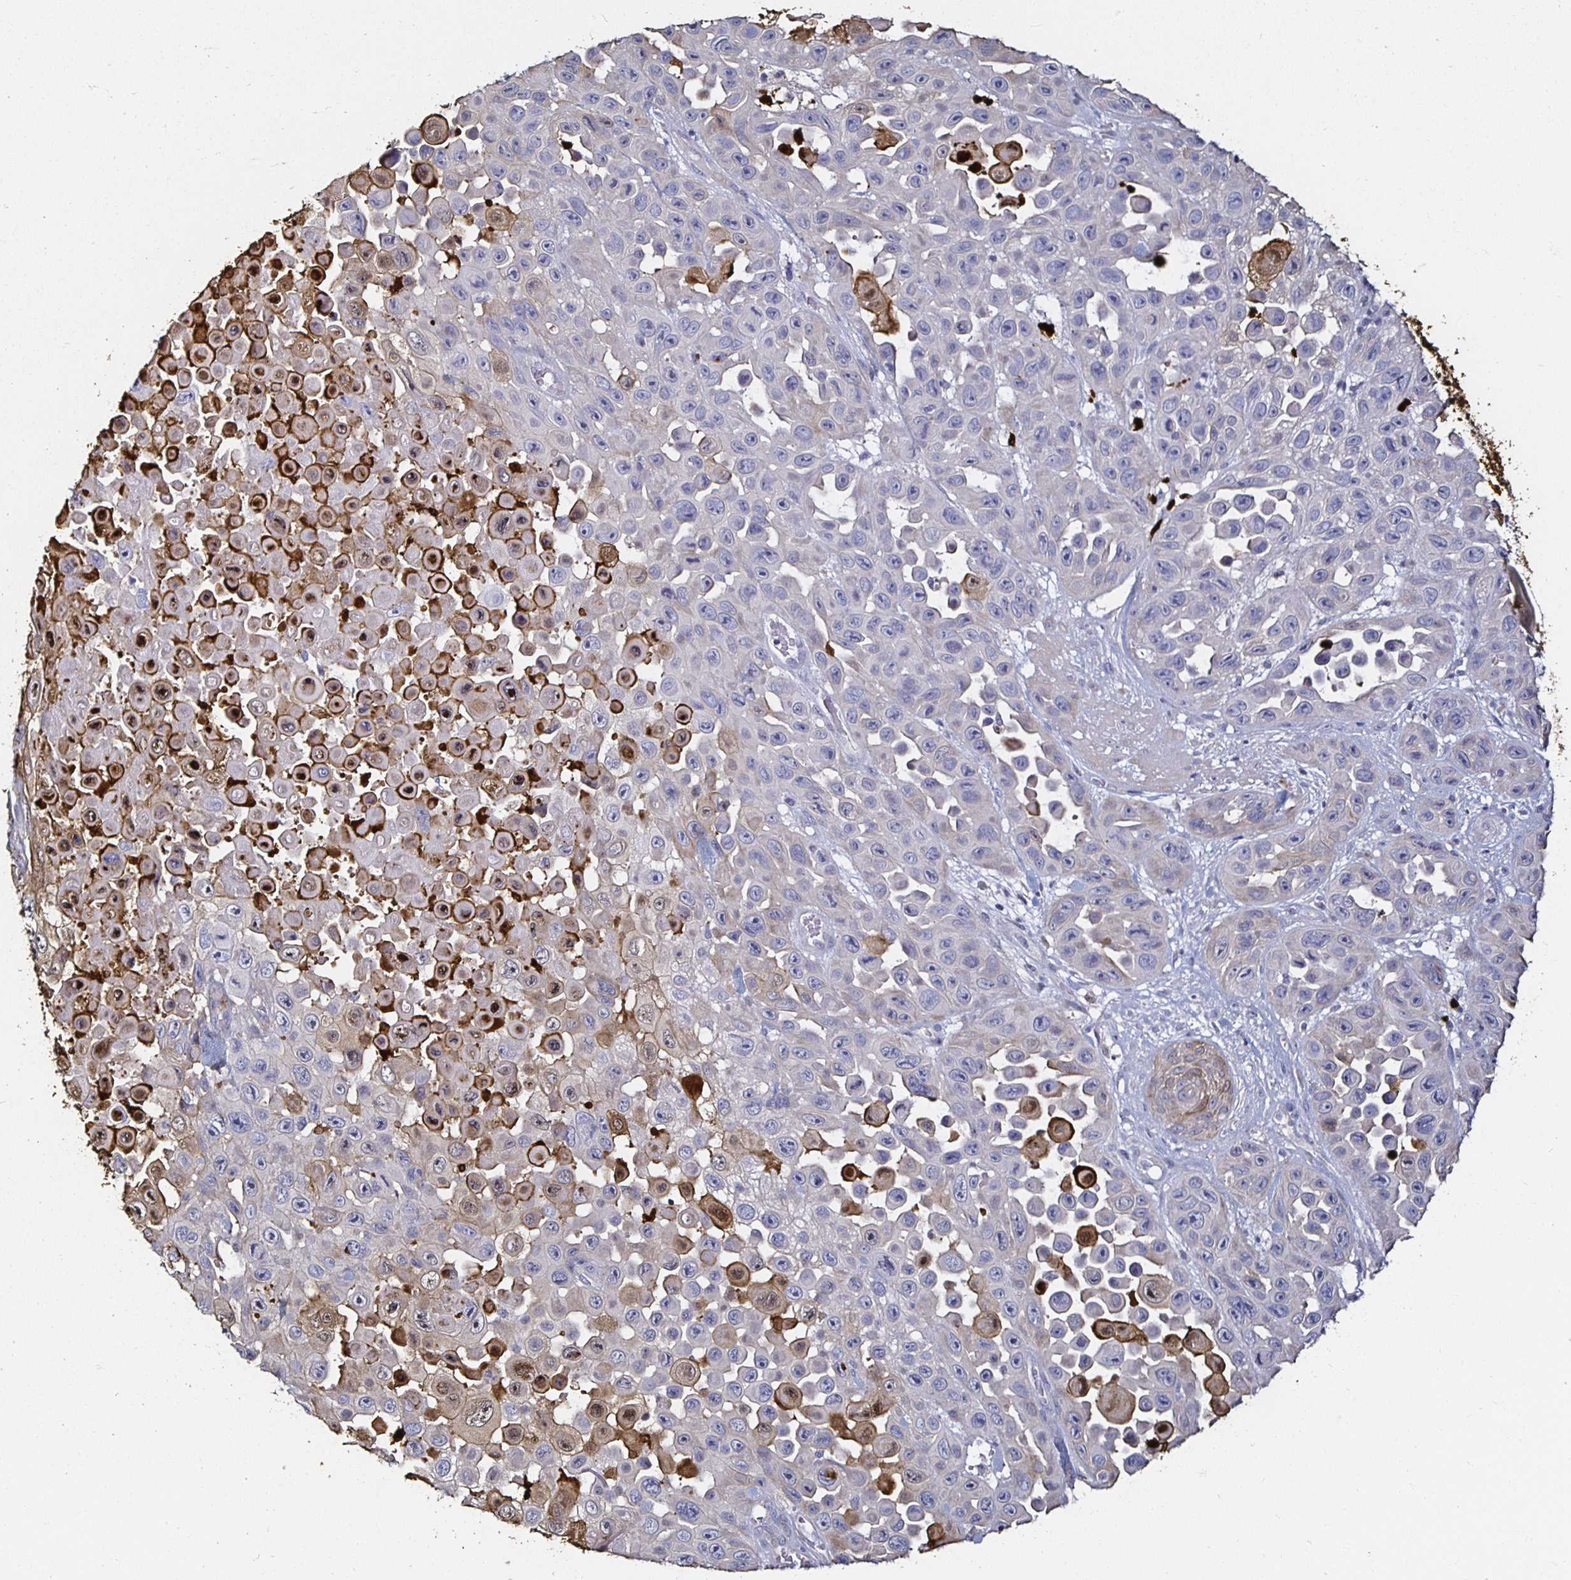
{"staining": {"intensity": "weak", "quantity": "<25%", "location": "cytoplasmic/membranous,nuclear"}, "tissue": "skin cancer", "cell_type": "Tumor cells", "image_type": "cancer", "snomed": [{"axis": "morphology", "description": "Squamous cell carcinoma, NOS"}, {"axis": "topography", "description": "Skin"}], "caption": "This is an immunohistochemistry image of human skin cancer. There is no expression in tumor cells.", "gene": "TLR4", "patient": {"sex": "male", "age": 81}}